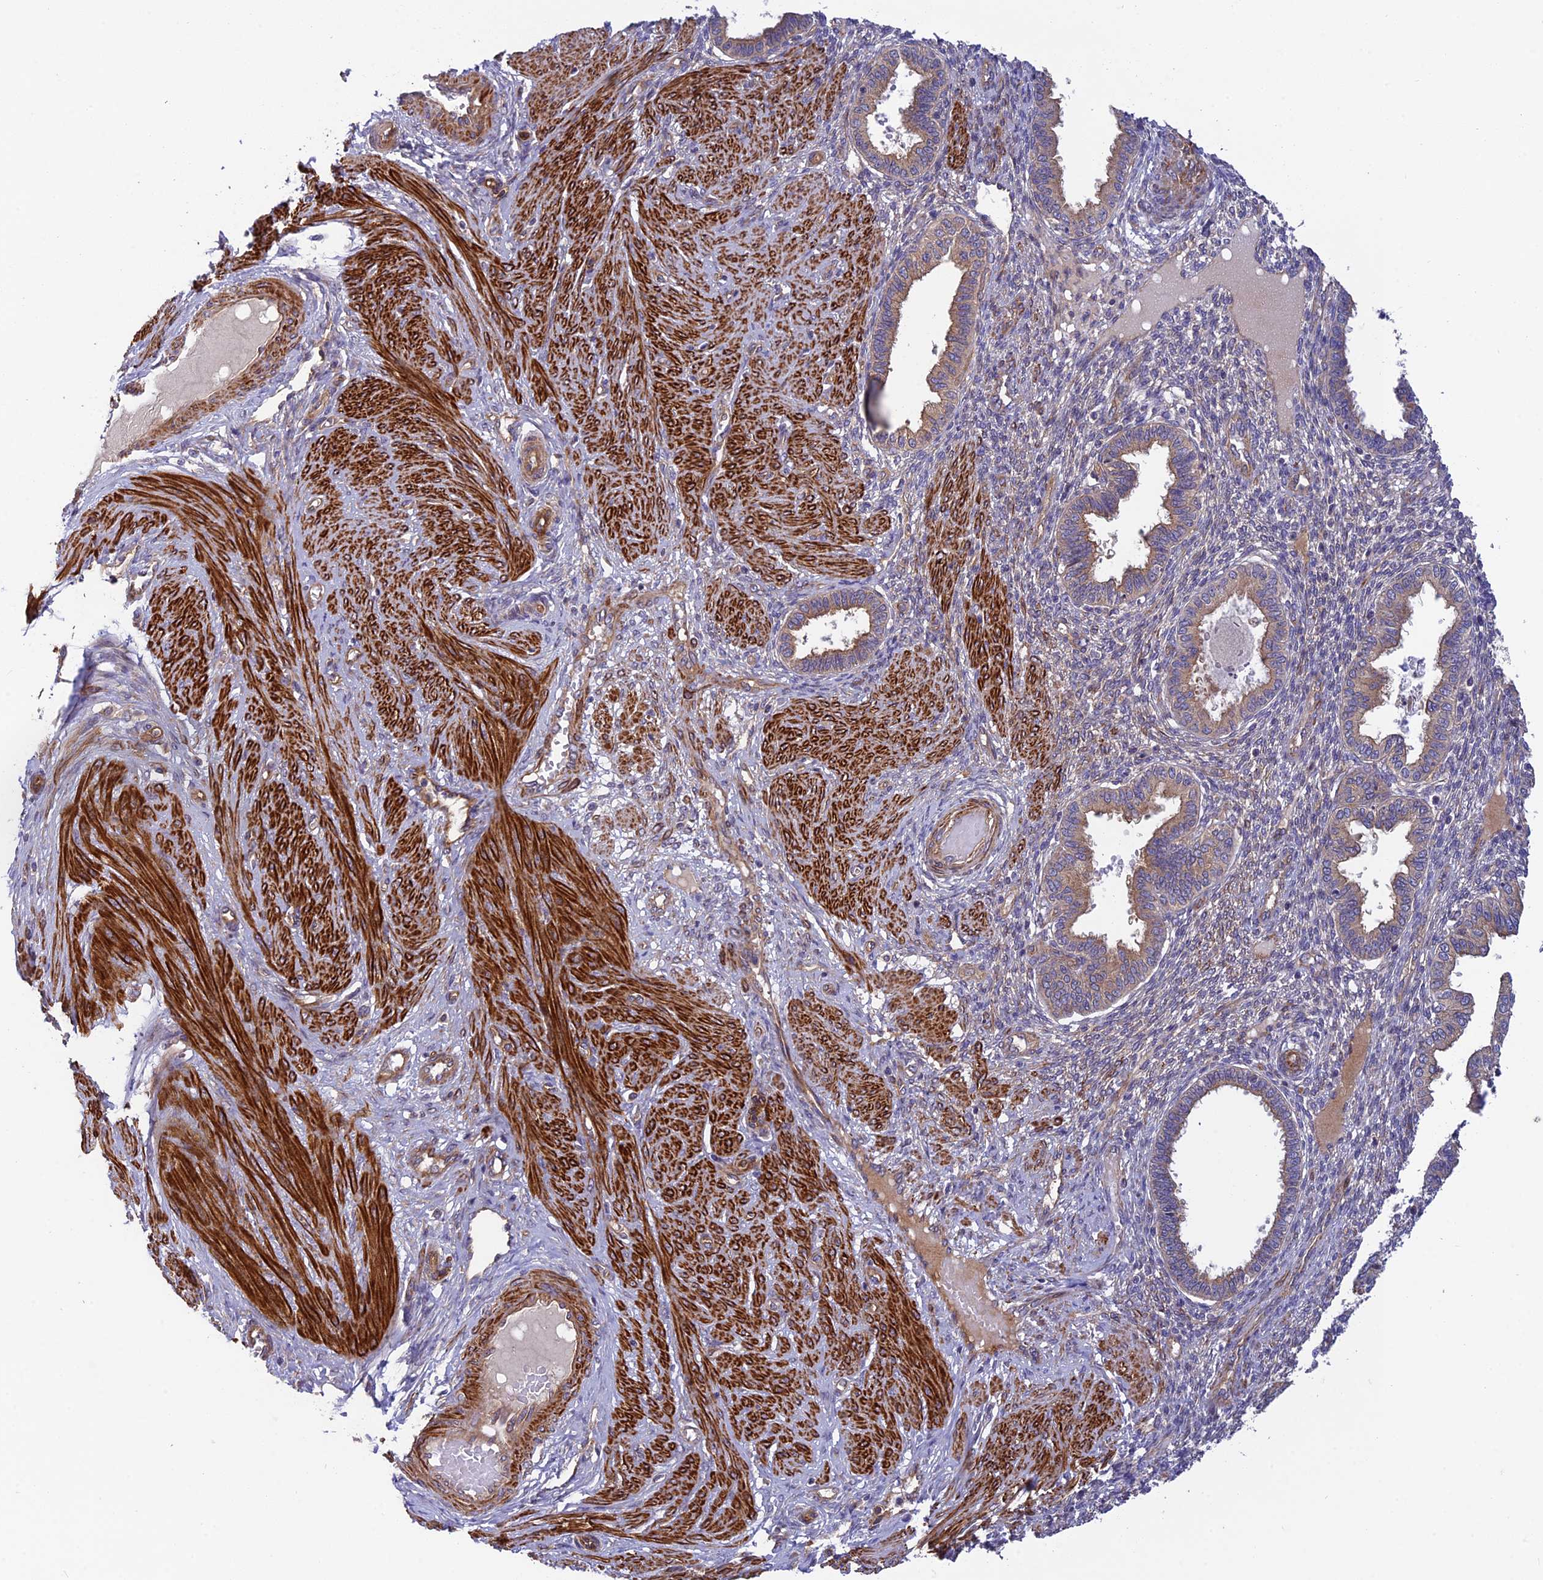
{"staining": {"intensity": "weak", "quantity": "<25%", "location": "cytoplasmic/membranous"}, "tissue": "endometrium", "cell_type": "Cells in endometrial stroma", "image_type": "normal", "snomed": [{"axis": "morphology", "description": "Normal tissue, NOS"}, {"axis": "topography", "description": "Endometrium"}], "caption": "The IHC histopathology image has no significant staining in cells in endometrial stroma of endometrium. (Brightfield microscopy of DAB (3,3'-diaminobenzidine) immunohistochemistry at high magnification).", "gene": "ADAMTS15", "patient": {"sex": "female", "age": 33}}